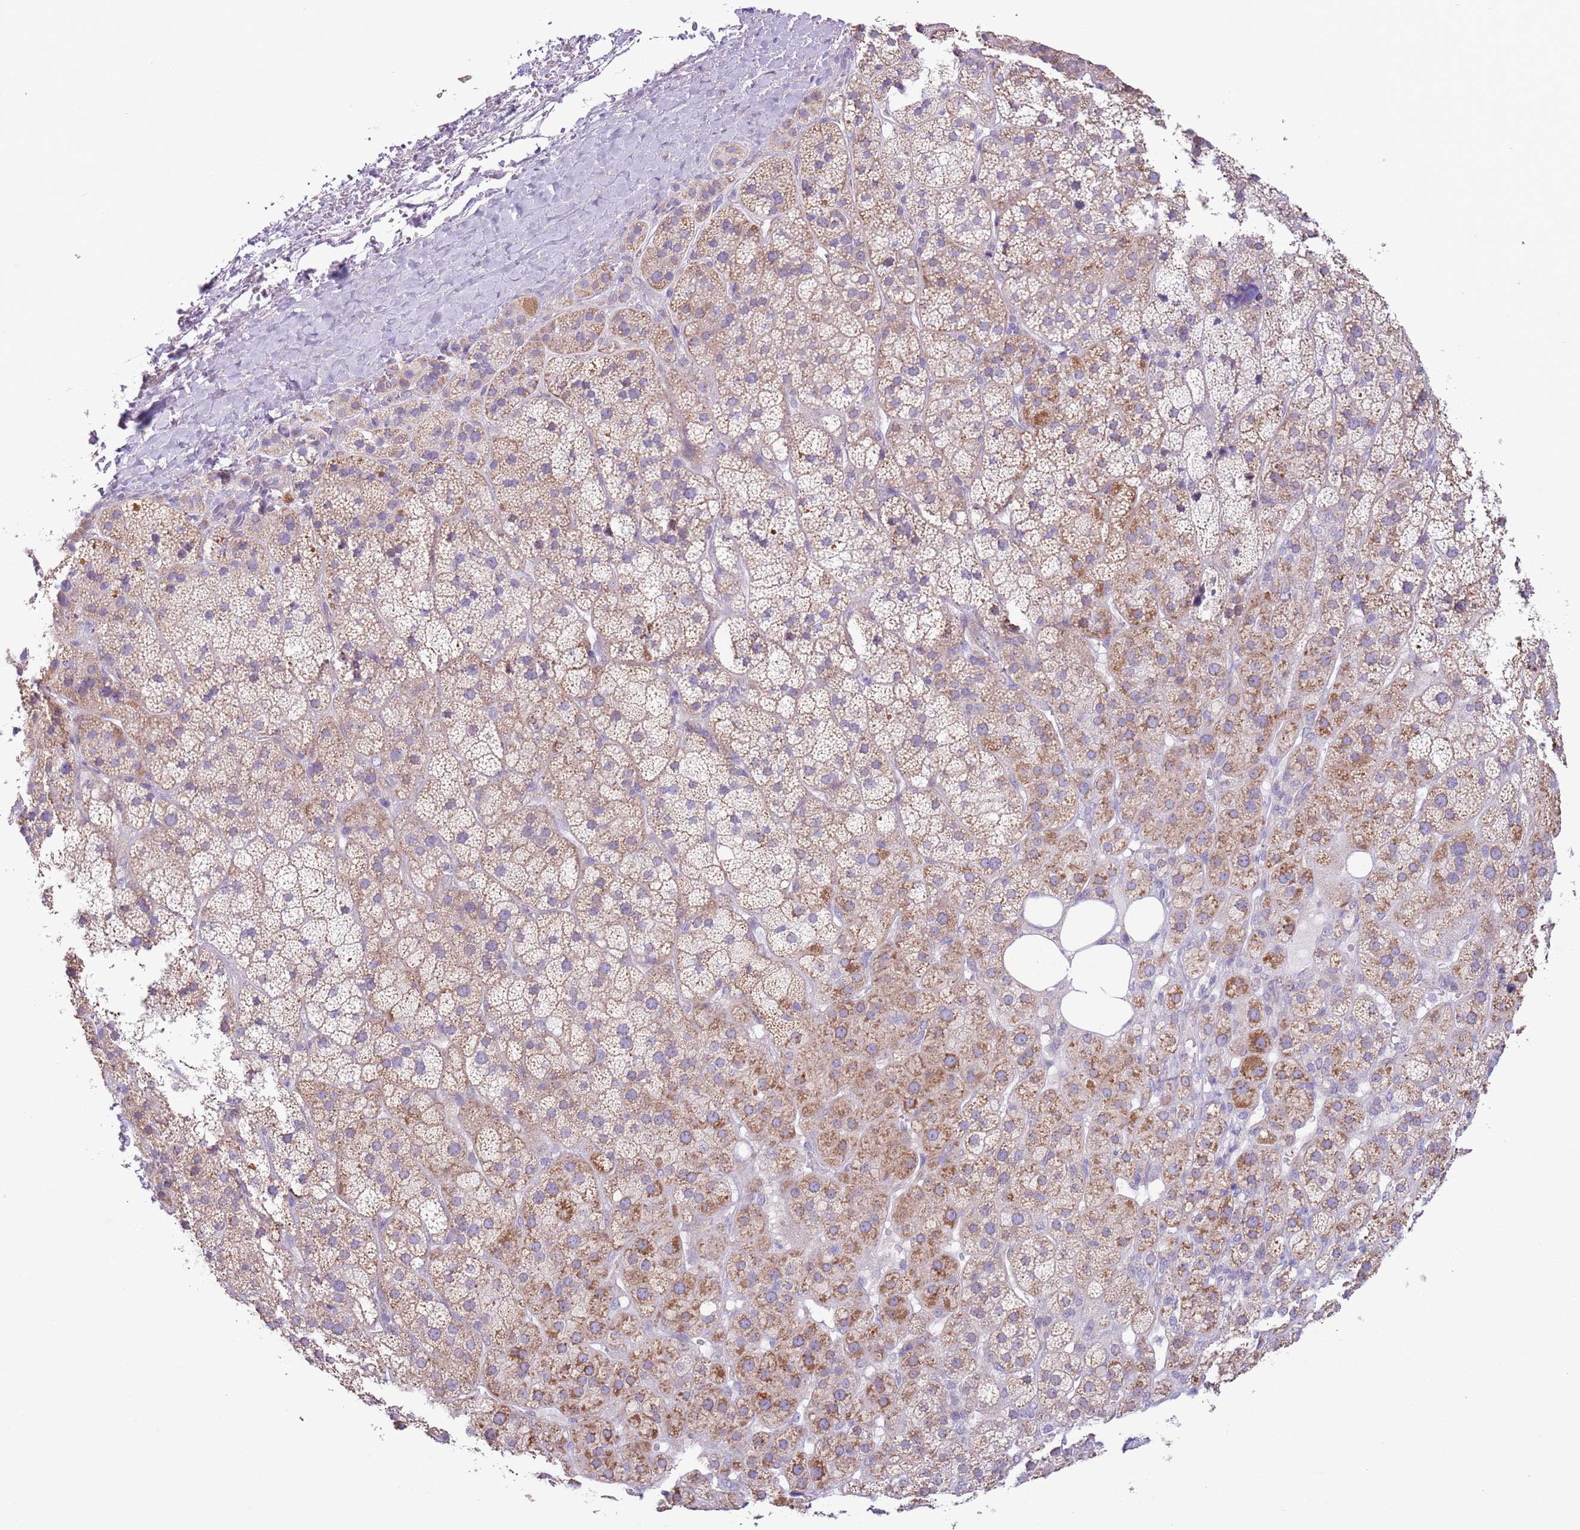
{"staining": {"intensity": "moderate", "quantity": "25%-75%", "location": "cytoplasmic/membranous"}, "tissue": "adrenal gland", "cell_type": "Glandular cells", "image_type": "normal", "snomed": [{"axis": "morphology", "description": "Normal tissue, NOS"}, {"axis": "topography", "description": "Adrenal gland"}], "caption": "Glandular cells demonstrate medium levels of moderate cytoplasmic/membranous expression in about 25%-75% of cells in normal human adrenal gland. (Brightfield microscopy of DAB IHC at high magnification).", "gene": "ZNF697", "patient": {"sex": "female", "age": 70}}